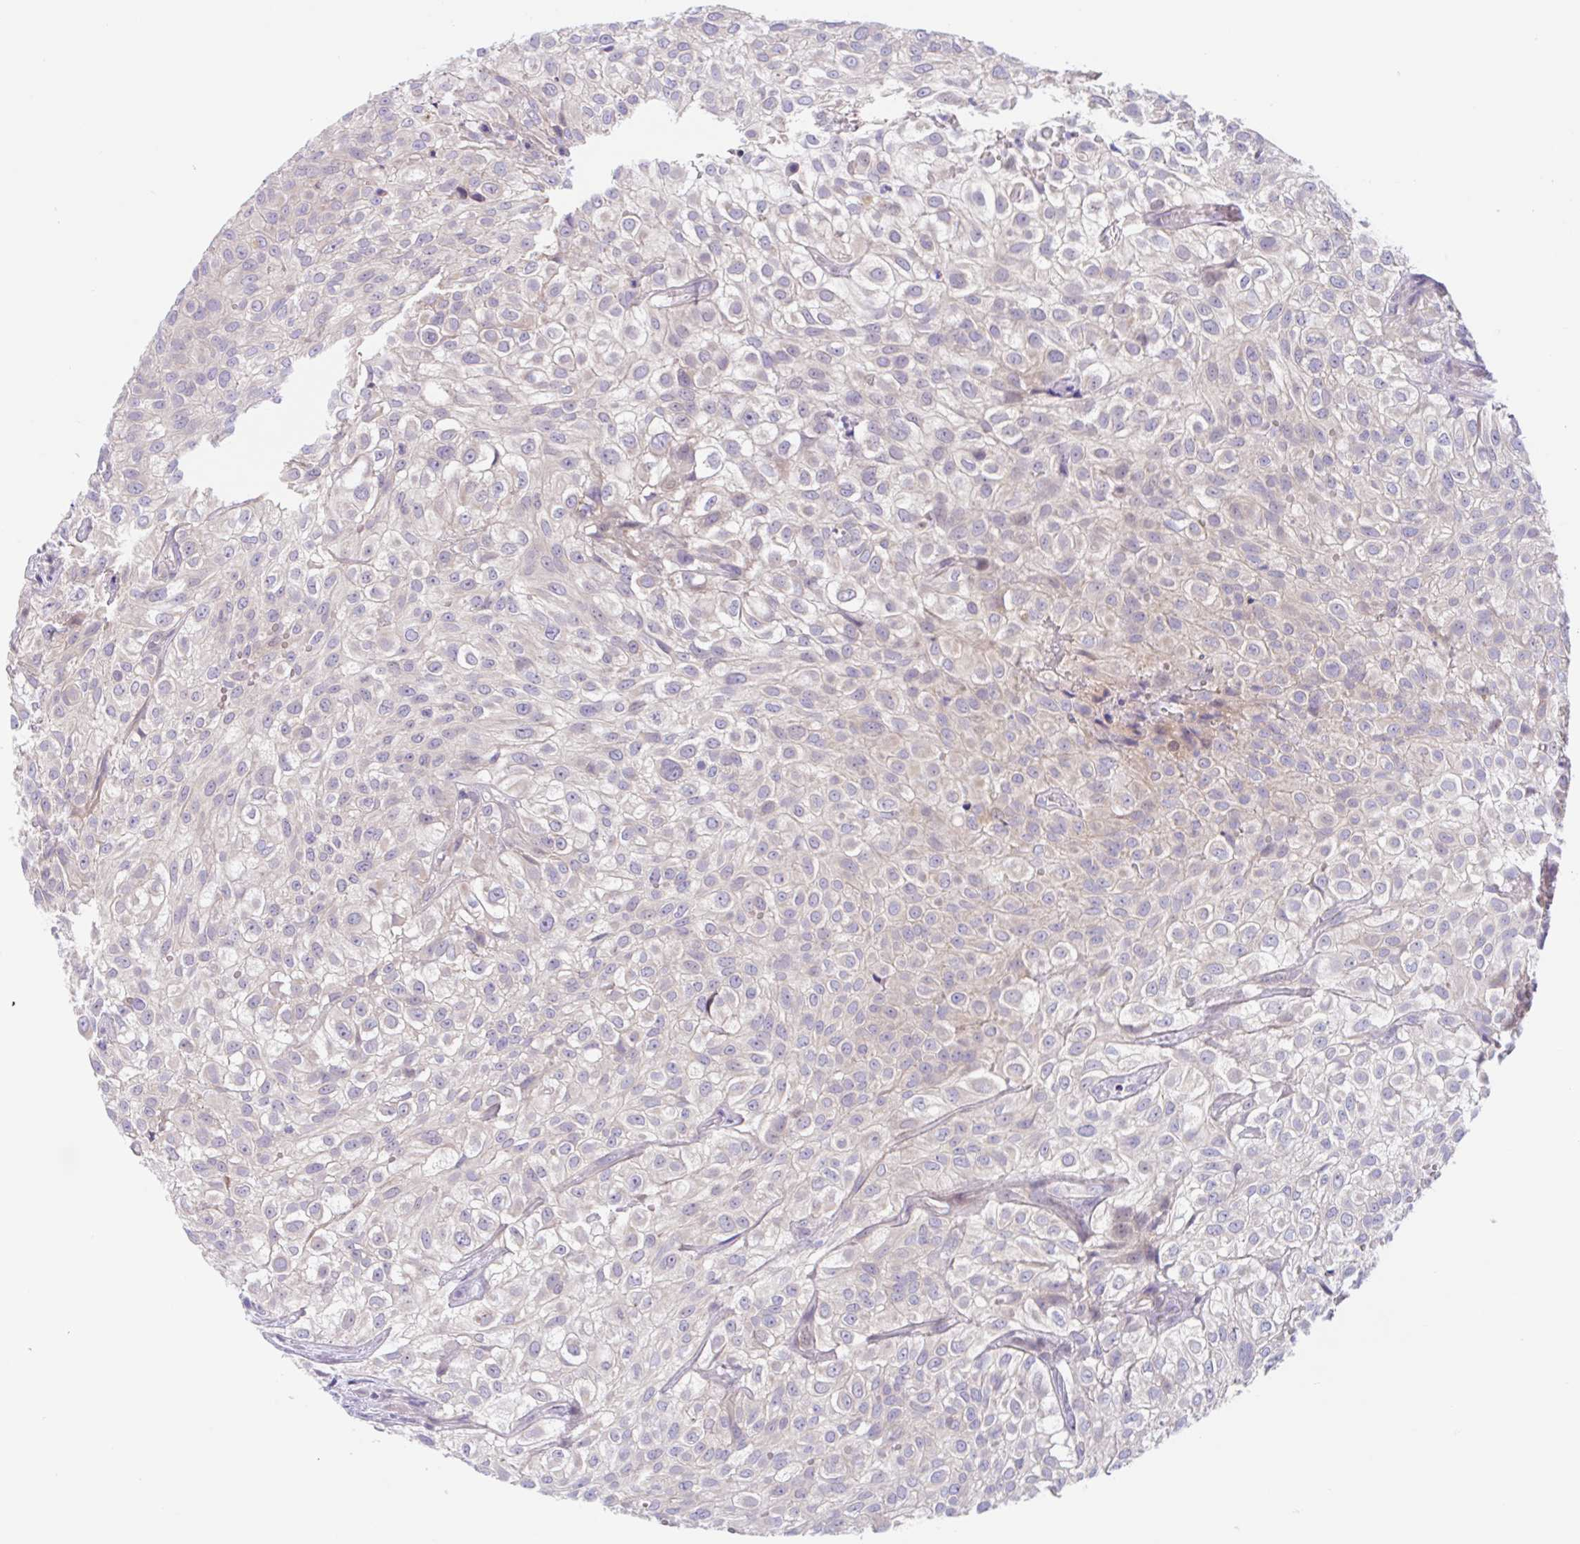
{"staining": {"intensity": "negative", "quantity": "none", "location": "none"}, "tissue": "urothelial cancer", "cell_type": "Tumor cells", "image_type": "cancer", "snomed": [{"axis": "morphology", "description": "Urothelial carcinoma, High grade"}, {"axis": "topography", "description": "Urinary bladder"}], "caption": "There is no significant staining in tumor cells of urothelial carcinoma (high-grade).", "gene": "TMEM86A", "patient": {"sex": "male", "age": 56}}